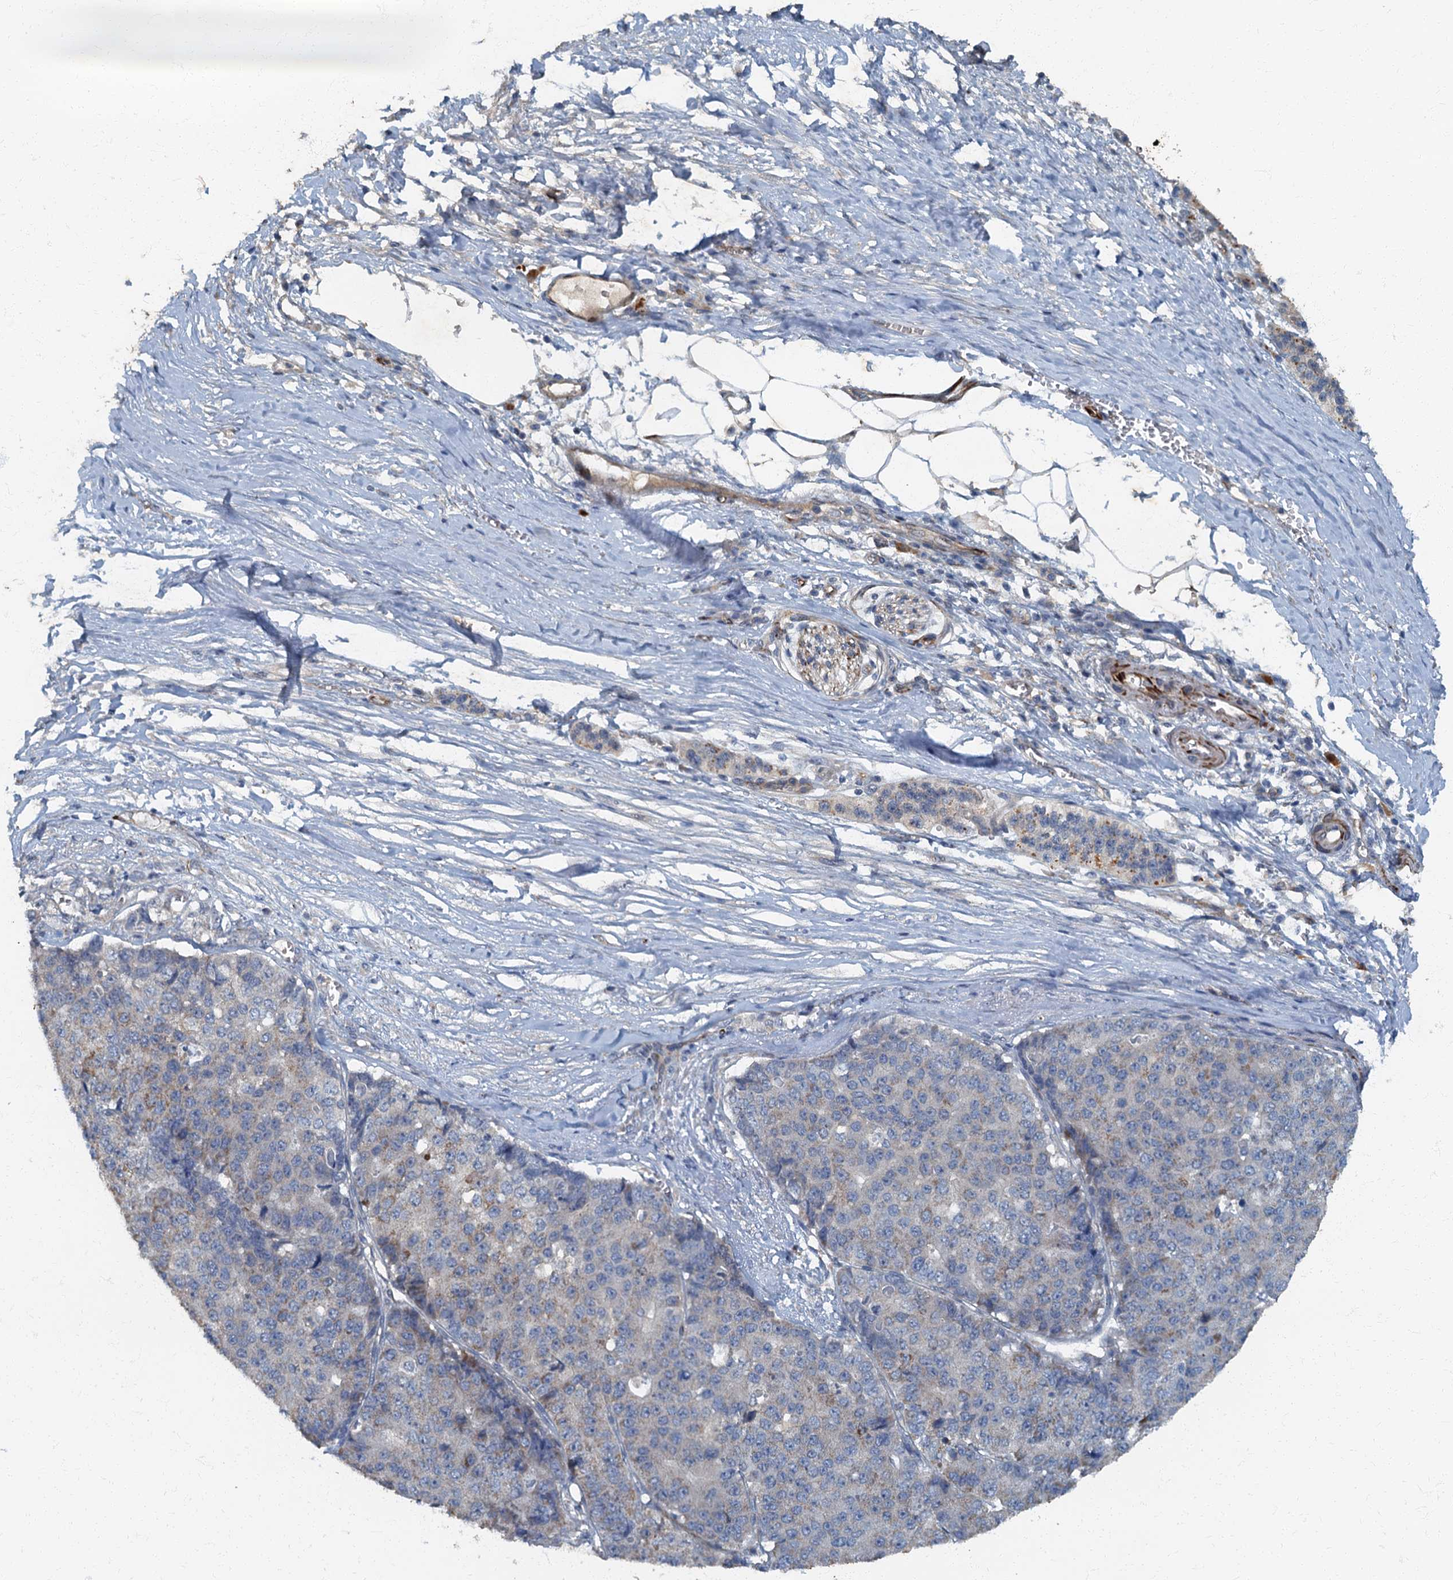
{"staining": {"intensity": "weak", "quantity": "<25%", "location": "cytoplasmic/membranous"}, "tissue": "pancreatic cancer", "cell_type": "Tumor cells", "image_type": "cancer", "snomed": [{"axis": "morphology", "description": "Adenocarcinoma, NOS"}, {"axis": "topography", "description": "Pancreas"}], "caption": "An immunohistochemistry (IHC) histopathology image of pancreatic cancer is shown. There is no staining in tumor cells of pancreatic cancer.", "gene": "ARL11", "patient": {"sex": "male", "age": 50}}